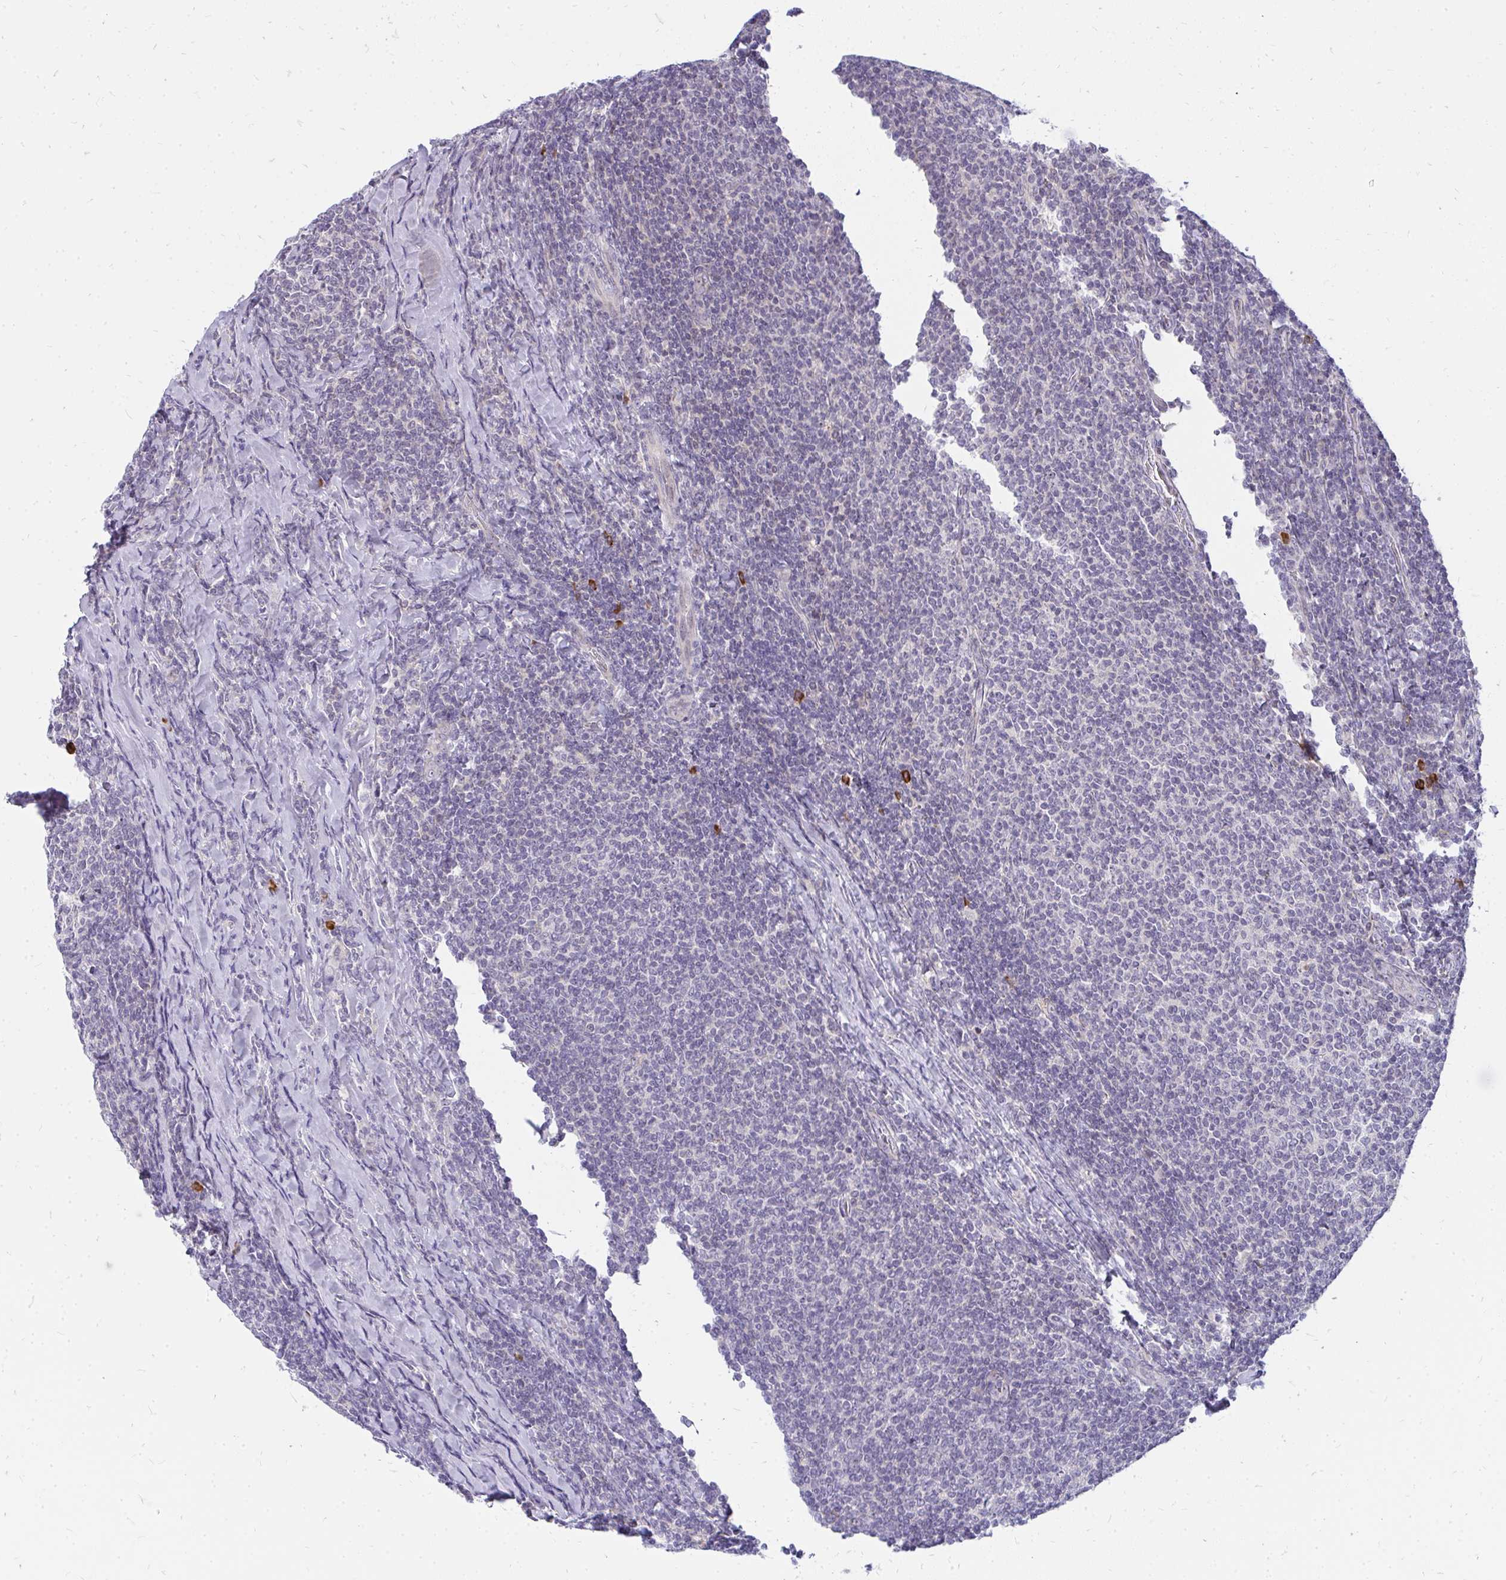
{"staining": {"intensity": "negative", "quantity": "none", "location": "none"}, "tissue": "lymphoma", "cell_type": "Tumor cells", "image_type": "cancer", "snomed": [{"axis": "morphology", "description": "Malignant lymphoma, non-Hodgkin's type, Low grade"}, {"axis": "topography", "description": "Lymph node"}], "caption": "High magnification brightfield microscopy of lymphoma stained with DAB (brown) and counterstained with hematoxylin (blue): tumor cells show no significant positivity. (DAB (3,3'-diaminobenzidine) immunohistochemistry with hematoxylin counter stain).", "gene": "FAM9A", "patient": {"sex": "male", "age": 52}}